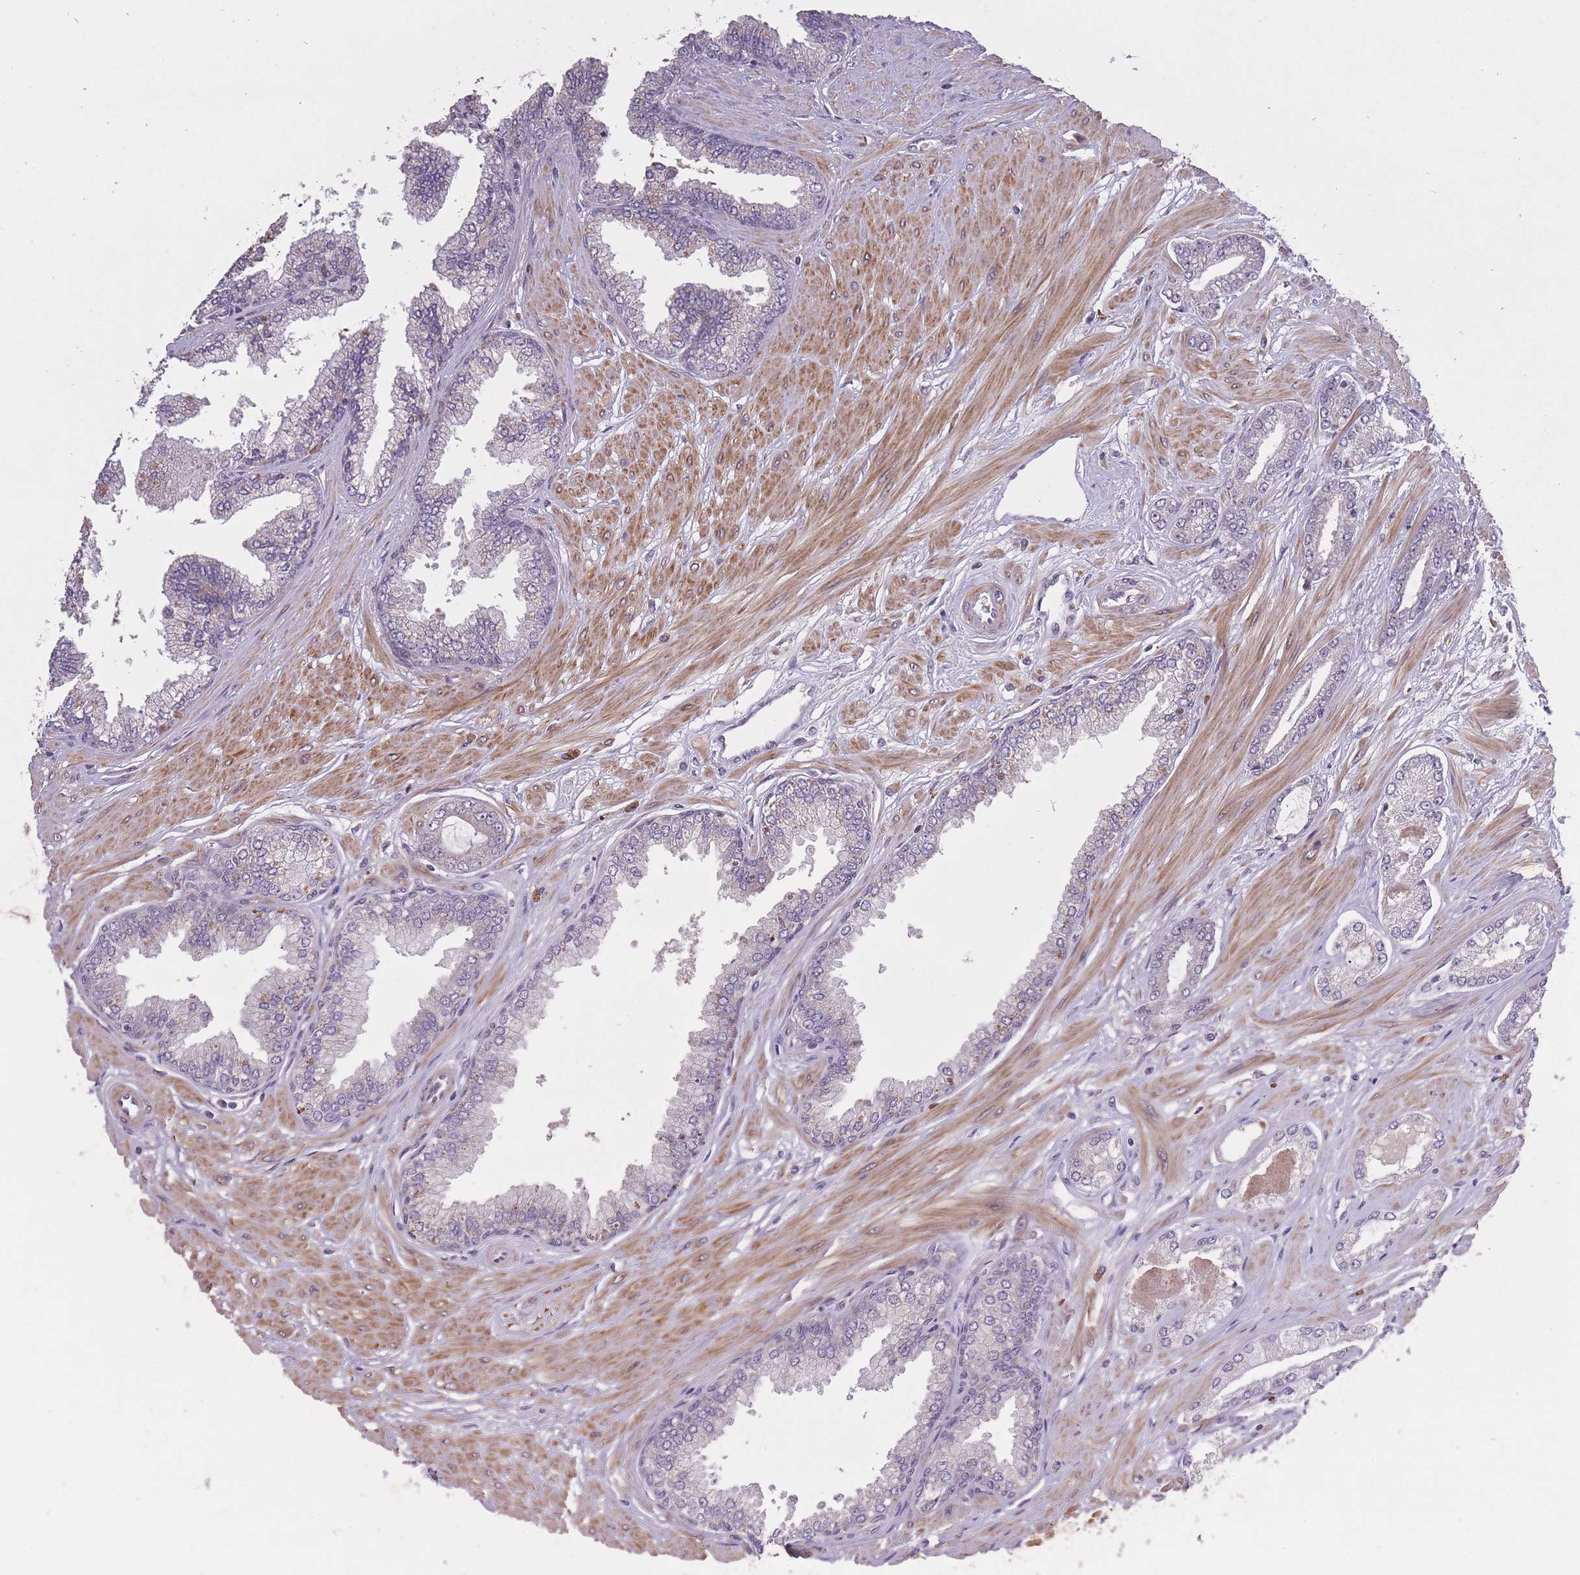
{"staining": {"intensity": "negative", "quantity": "none", "location": "none"}, "tissue": "prostate cancer", "cell_type": "Tumor cells", "image_type": "cancer", "snomed": [{"axis": "morphology", "description": "Adenocarcinoma, Low grade"}, {"axis": "topography", "description": "Prostate"}], "caption": "This is a photomicrograph of immunohistochemistry staining of prostate cancer, which shows no staining in tumor cells.", "gene": "CBX6", "patient": {"sex": "male", "age": 64}}